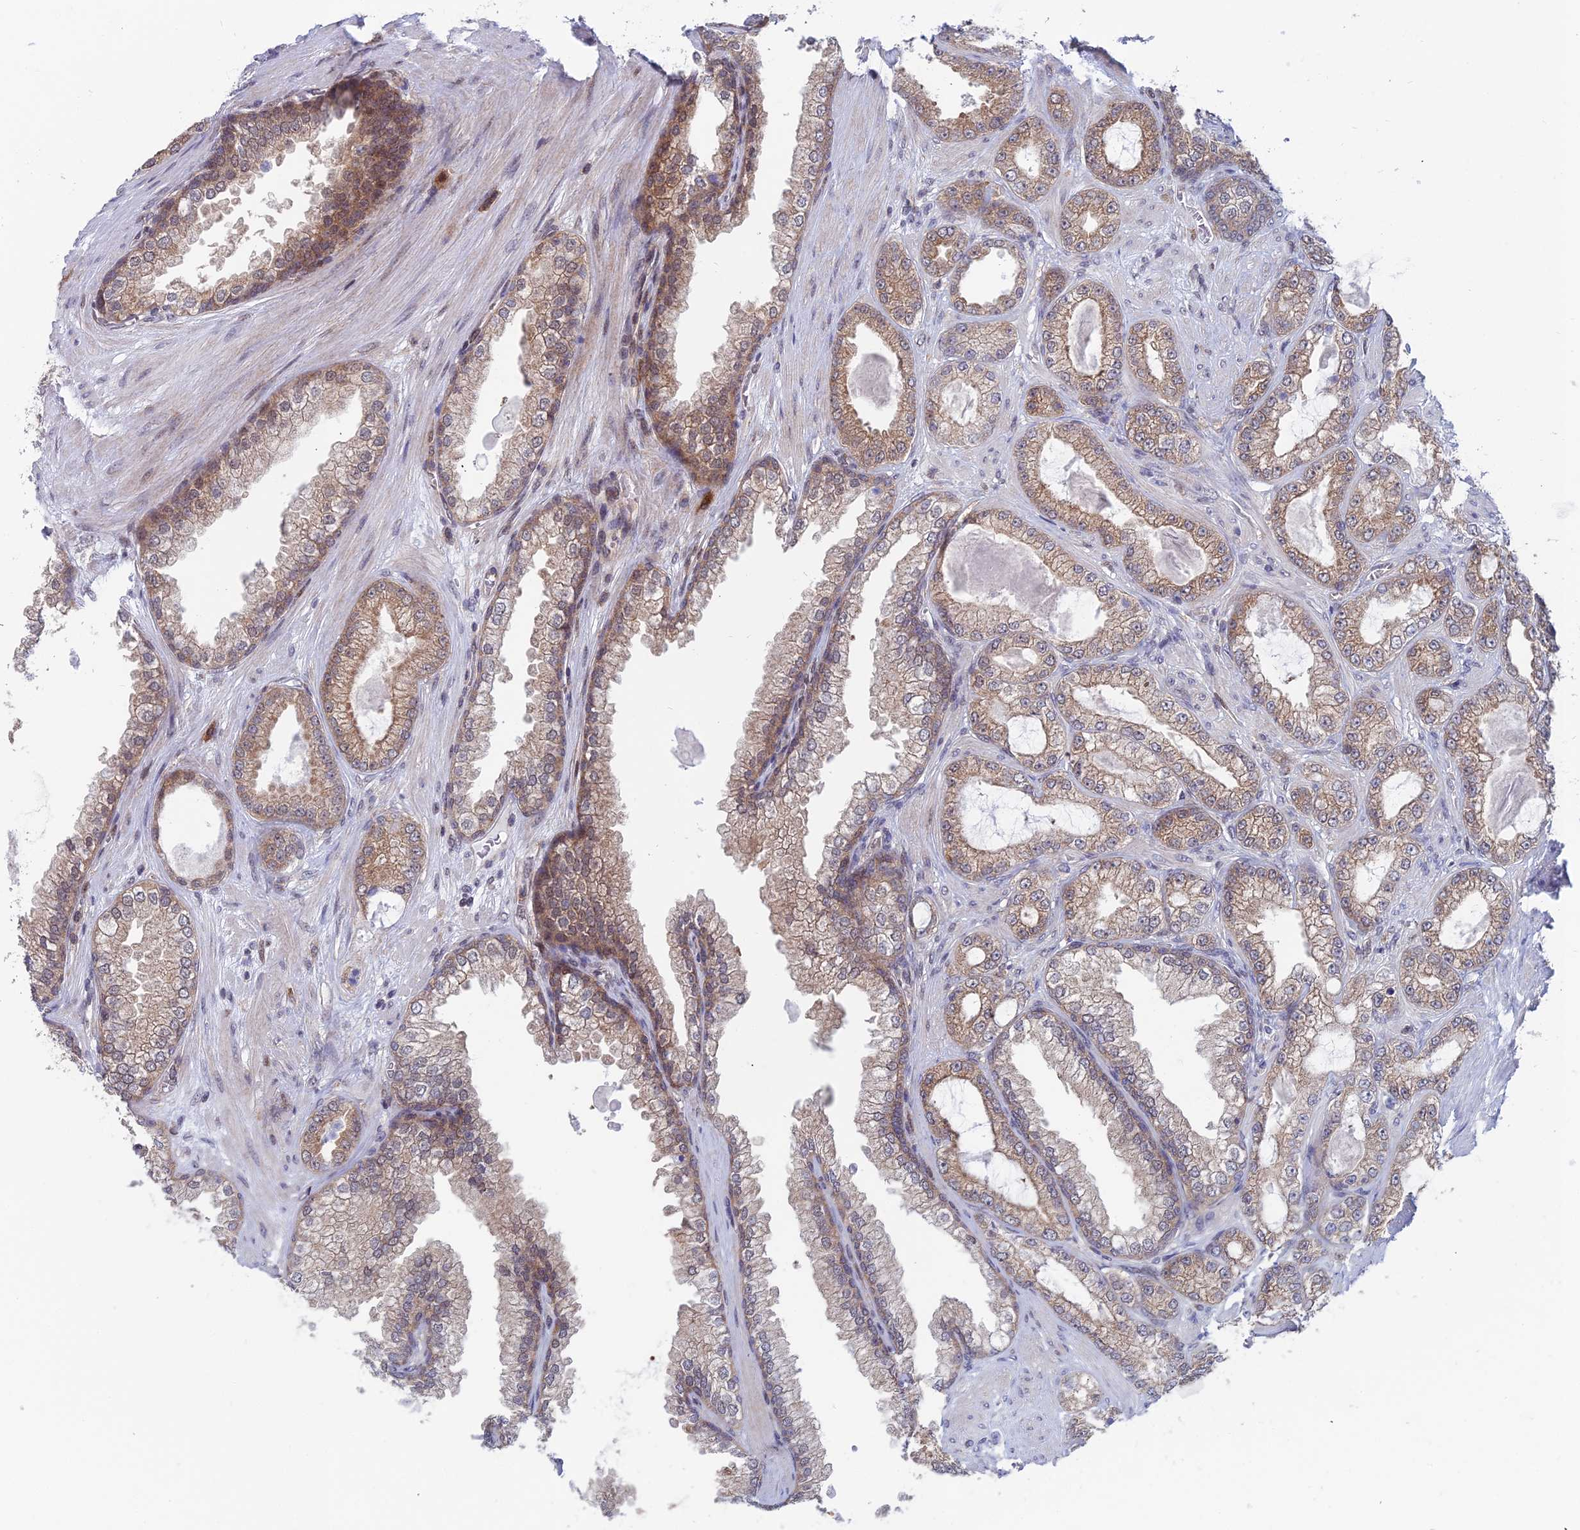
{"staining": {"intensity": "moderate", "quantity": ">75%", "location": "cytoplasmic/membranous"}, "tissue": "prostate cancer", "cell_type": "Tumor cells", "image_type": "cancer", "snomed": [{"axis": "morphology", "description": "Adenocarcinoma, Low grade"}, {"axis": "topography", "description": "Prostate"}], "caption": "IHC (DAB) staining of prostate cancer displays moderate cytoplasmic/membranous protein expression in about >75% of tumor cells.", "gene": "IGBP1", "patient": {"sex": "male", "age": 57}}